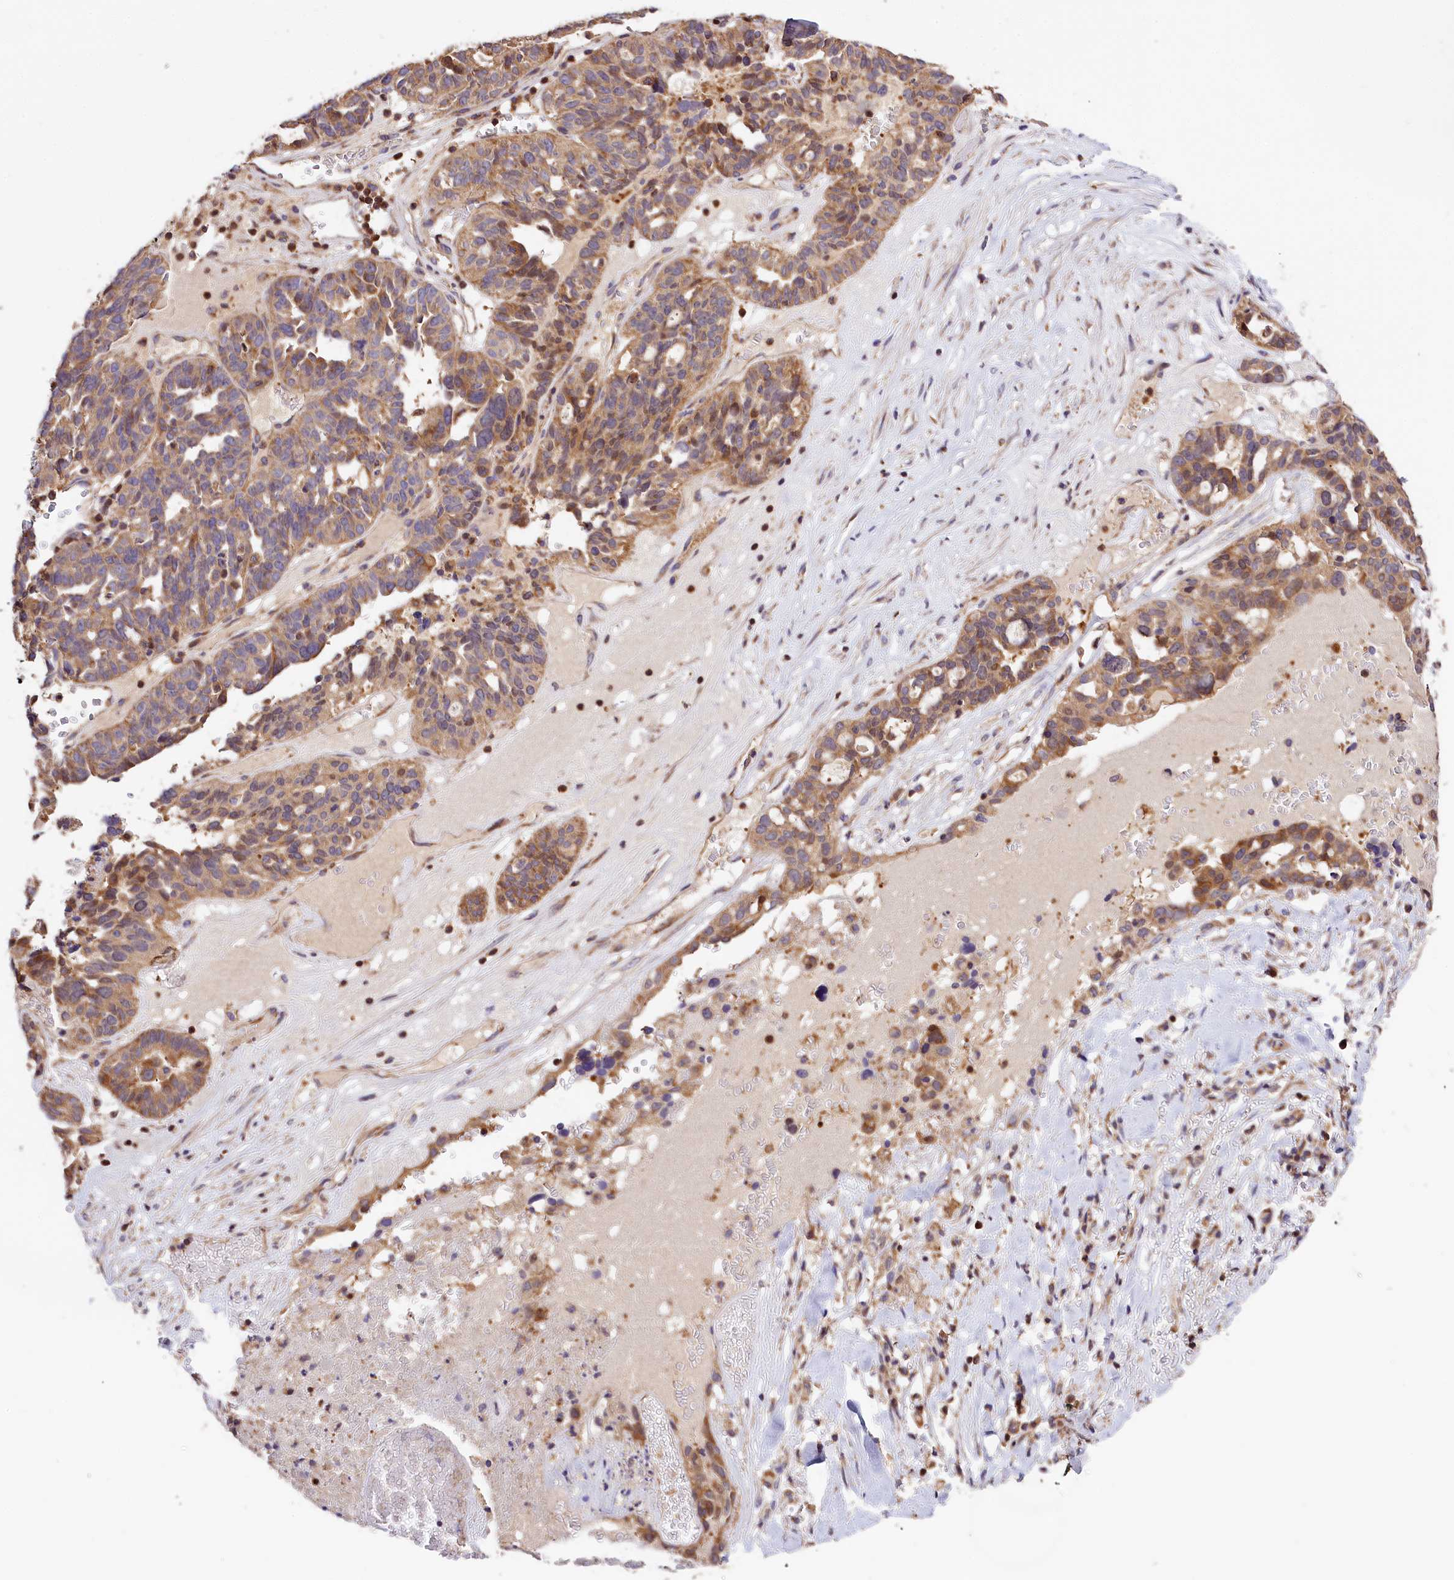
{"staining": {"intensity": "moderate", "quantity": ">75%", "location": "cytoplasmic/membranous"}, "tissue": "ovarian cancer", "cell_type": "Tumor cells", "image_type": "cancer", "snomed": [{"axis": "morphology", "description": "Cystadenocarcinoma, serous, NOS"}, {"axis": "topography", "description": "Ovary"}], "caption": "Immunohistochemistry (IHC) (DAB (3,3'-diaminobenzidine)) staining of human ovarian cancer shows moderate cytoplasmic/membranous protein positivity in about >75% of tumor cells.", "gene": "KPTN", "patient": {"sex": "female", "age": 59}}